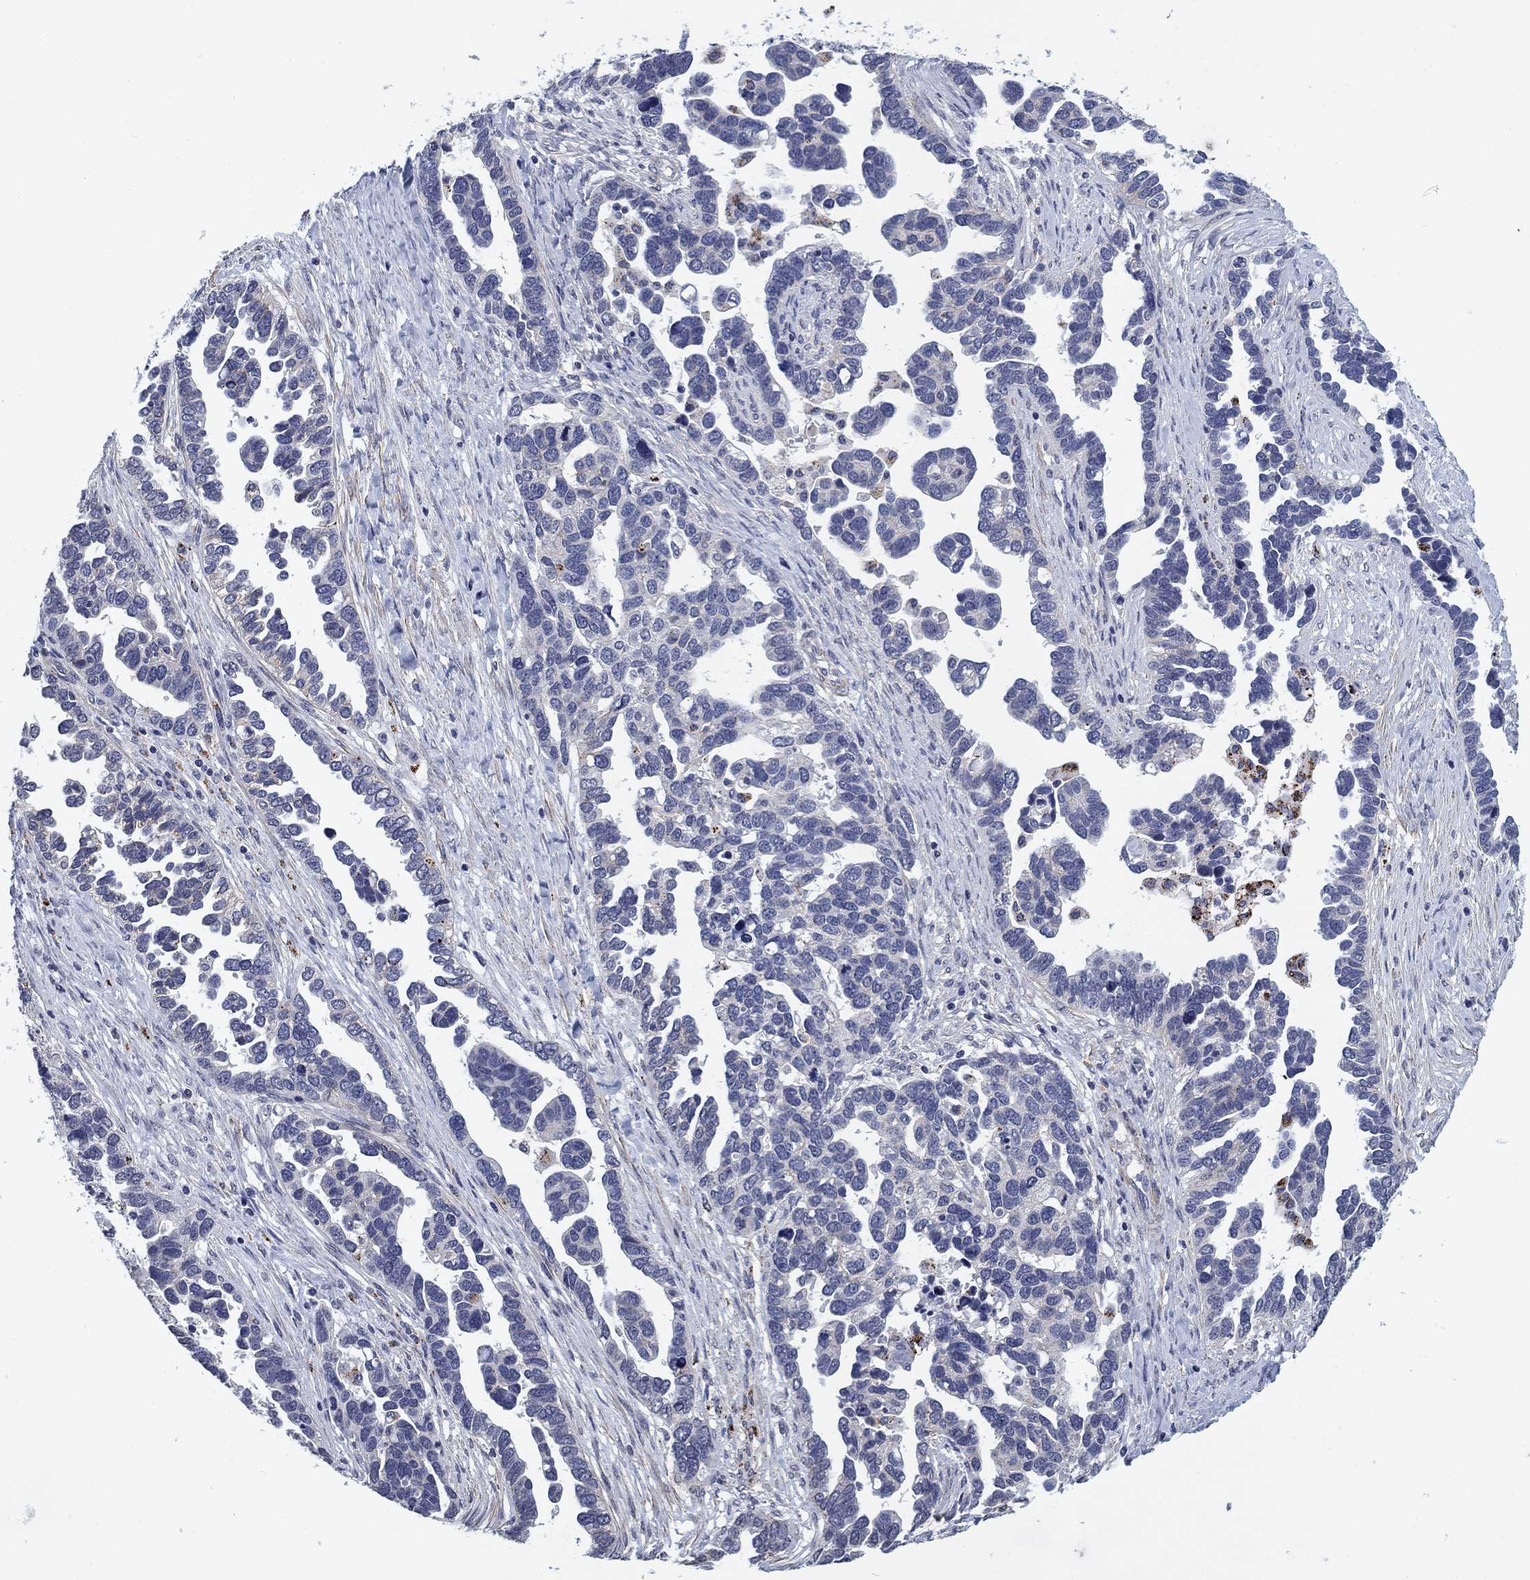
{"staining": {"intensity": "negative", "quantity": "none", "location": "none"}, "tissue": "ovarian cancer", "cell_type": "Tumor cells", "image_type": "cancer", "snomed": [{"axis": "morphology", "description": "Cystadenocarcinoma, serous, NOS"}, {"axis": "topography", "description": "Ovary"}], "caption": "An image of ovarian cancer (serous cystadenocarcinoma) stained for a protein shows no brown staining in tumor cells. Brightfield microscopy of immunohistochemistry (IHC) stained with DAB (3,3'-diaminobenzidine) (brown) and hematoxylin (blue), captured at high magnification.", "gene": "OTUB2", "patient": {"sex": "female", "age": 54}}